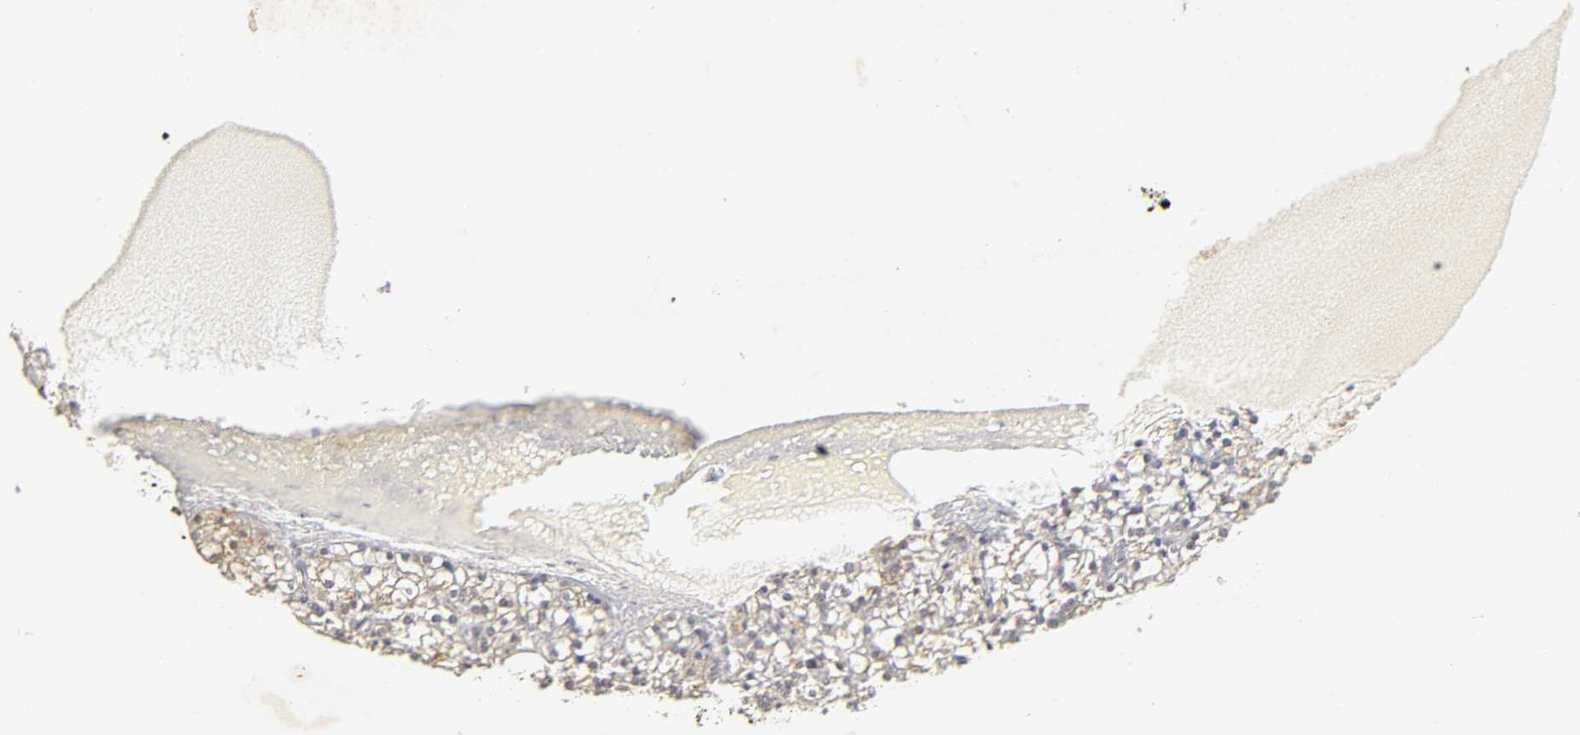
{"staining": {"intensity": "strong", "quantity": ">75%", "location": "cytoplasmic/membranous,nuclear"}, "tissue": "parathyroid gland", "cell_type": "Glandular cells", "image_type": "normal", "snomed": [{"axis": "morphology", "description": "Normal tissue, NOS"}, {"axis": "topography", "description": "Parathyroid gland"}], "caption": "Immunohistochemical staining of benign parathyroid gland displays high levels of strong cytoplasmic/membranous,nuclear staining in approximately >75% of glandular cells.", "gene": "TAF10", "patient": {"sex": "female", "age": 63}}